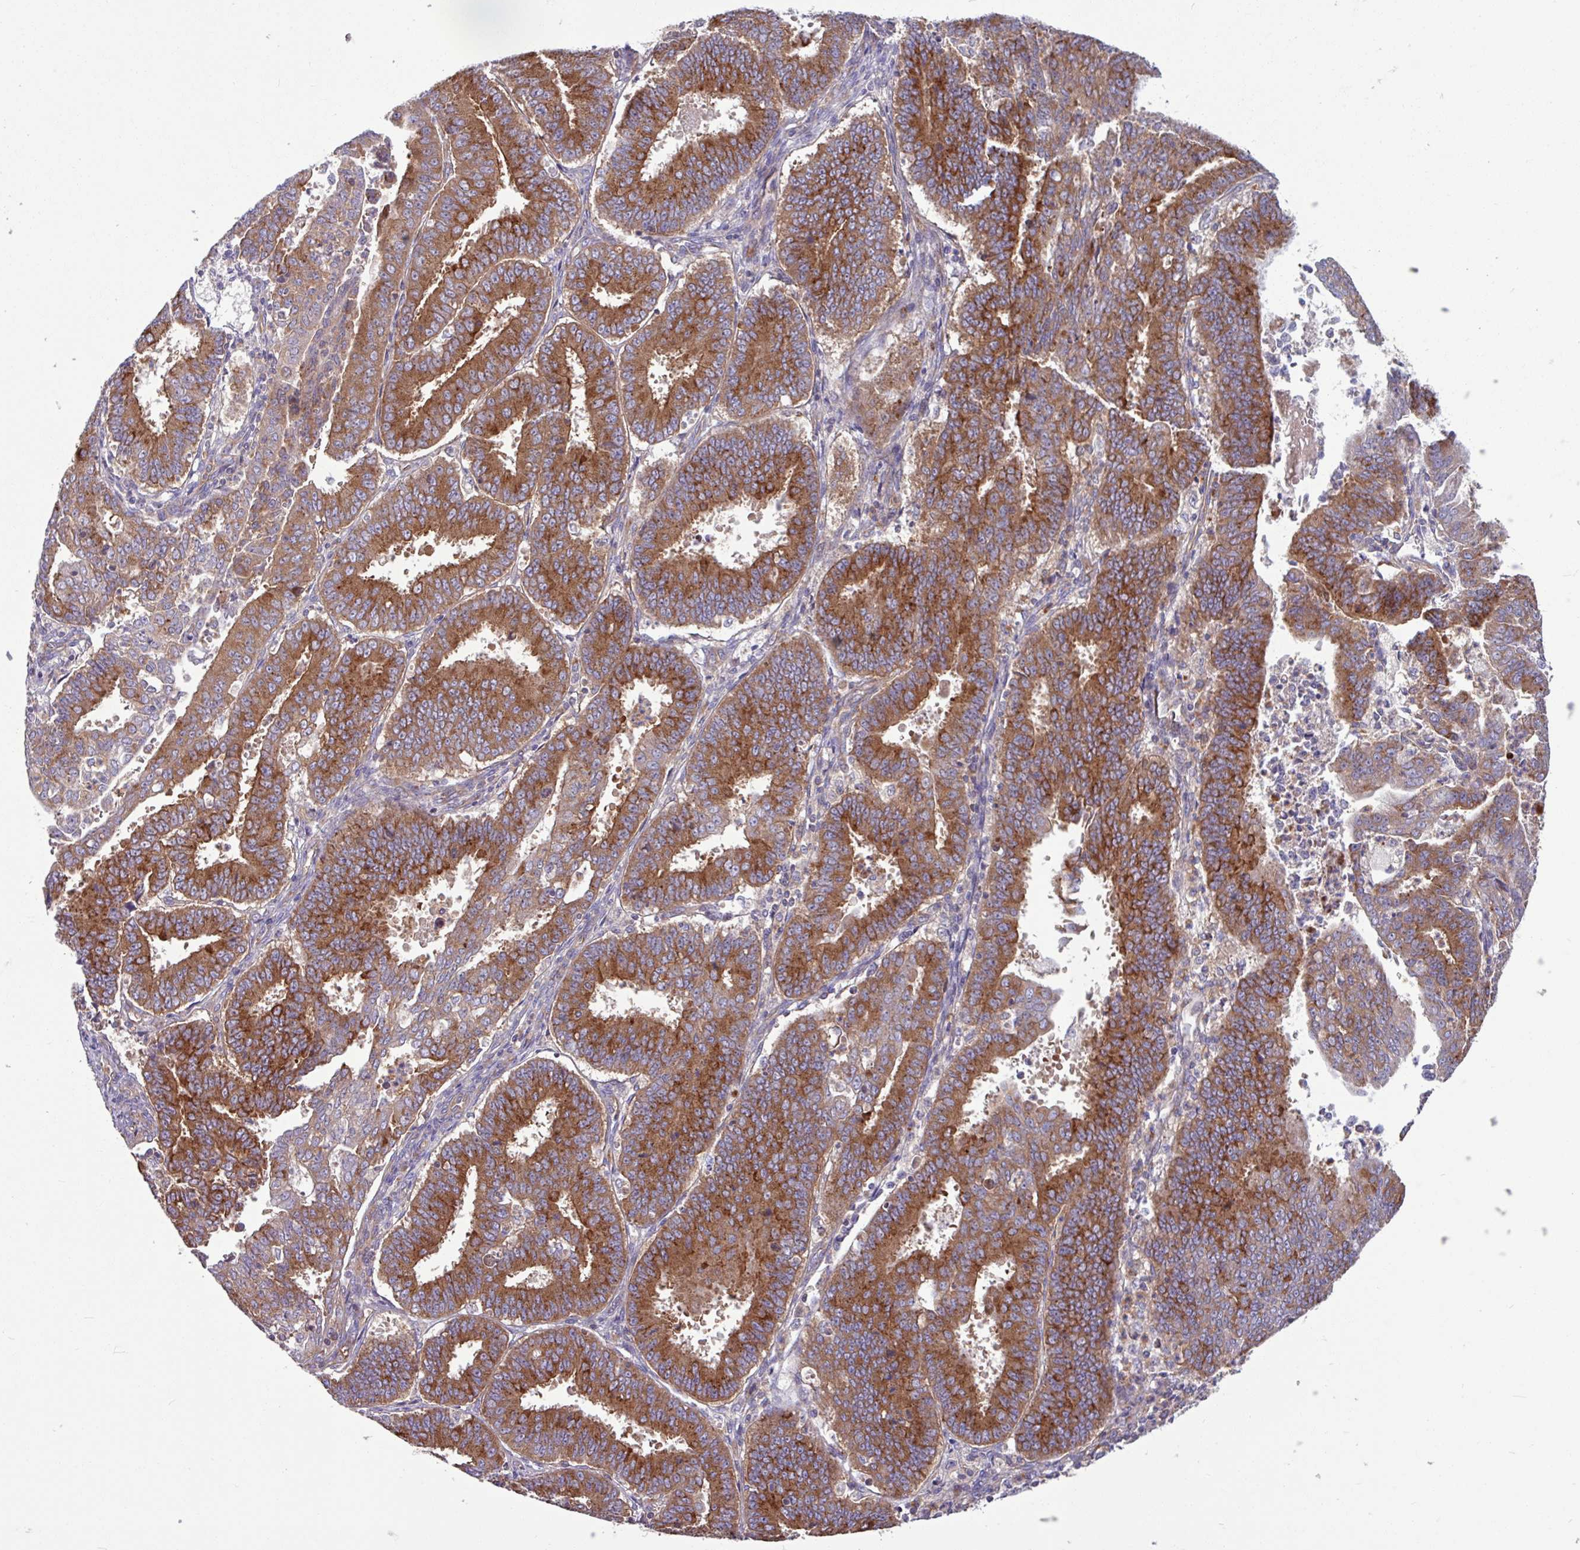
{"staining": {"intensity": "strong", "quantity": ">75%", "location": "cytoplasmic/membranous"}, "tissue": "endometrial cancer", "cell_type": "Tumor cells", "image_type": "cancer", "snomed": [{"axis": "morphology", "description": "Adenocarcinoma, NOS"}, {"axis": "topography", "description": "Endometrium"}], "caption": "A brown stain highlights strong cytoplasmic/membranous positivity of a protein in adenocarcinoma (endometrial) tumor cells.", "gene": "LSM12", "patient": {"sex": "female", "age": 73}}